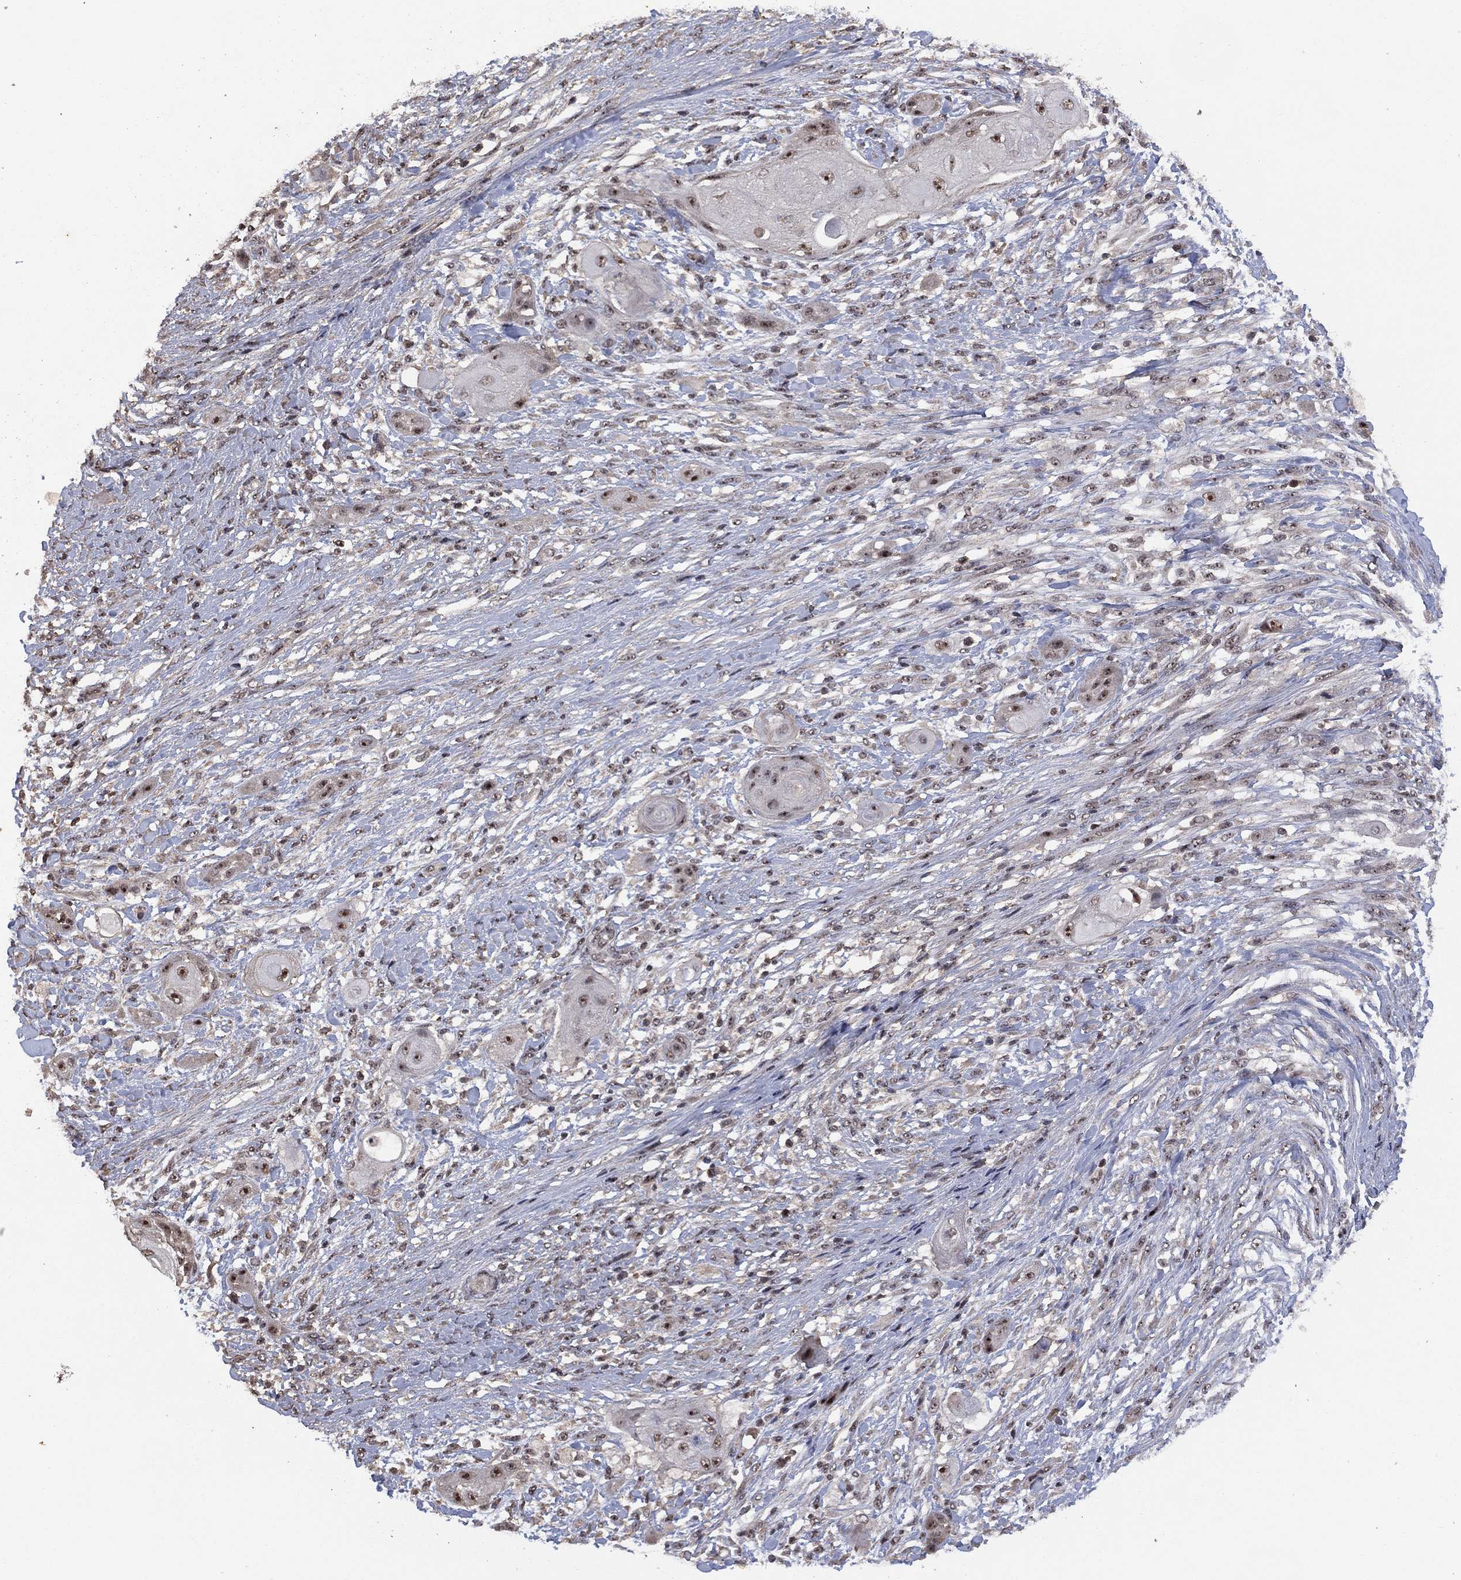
{"staining": {"intensity": "weak", "quantity": "<25%", "location": "nuclear"}, "tissue": "skin cancer", "cell_type": "Tumor cells", "image_type": "cancer", "snomed": [{"axis": "morphology", "description": "Squamous cell carcinoma, NOS"}, {"axis": "topography", "description": "Skin"}], "caption": "The histopathology image demonstrates no significant expression in tumor cells of skin cancer (squamous cell carcinoma). (Stains: DAB immunohistochemistry with hematoxylin counter stain, Microscopy: brightfield microscopy at high magnification).", "gene": "NELFCD", "patient": {"sex": "male", "age": 62}}